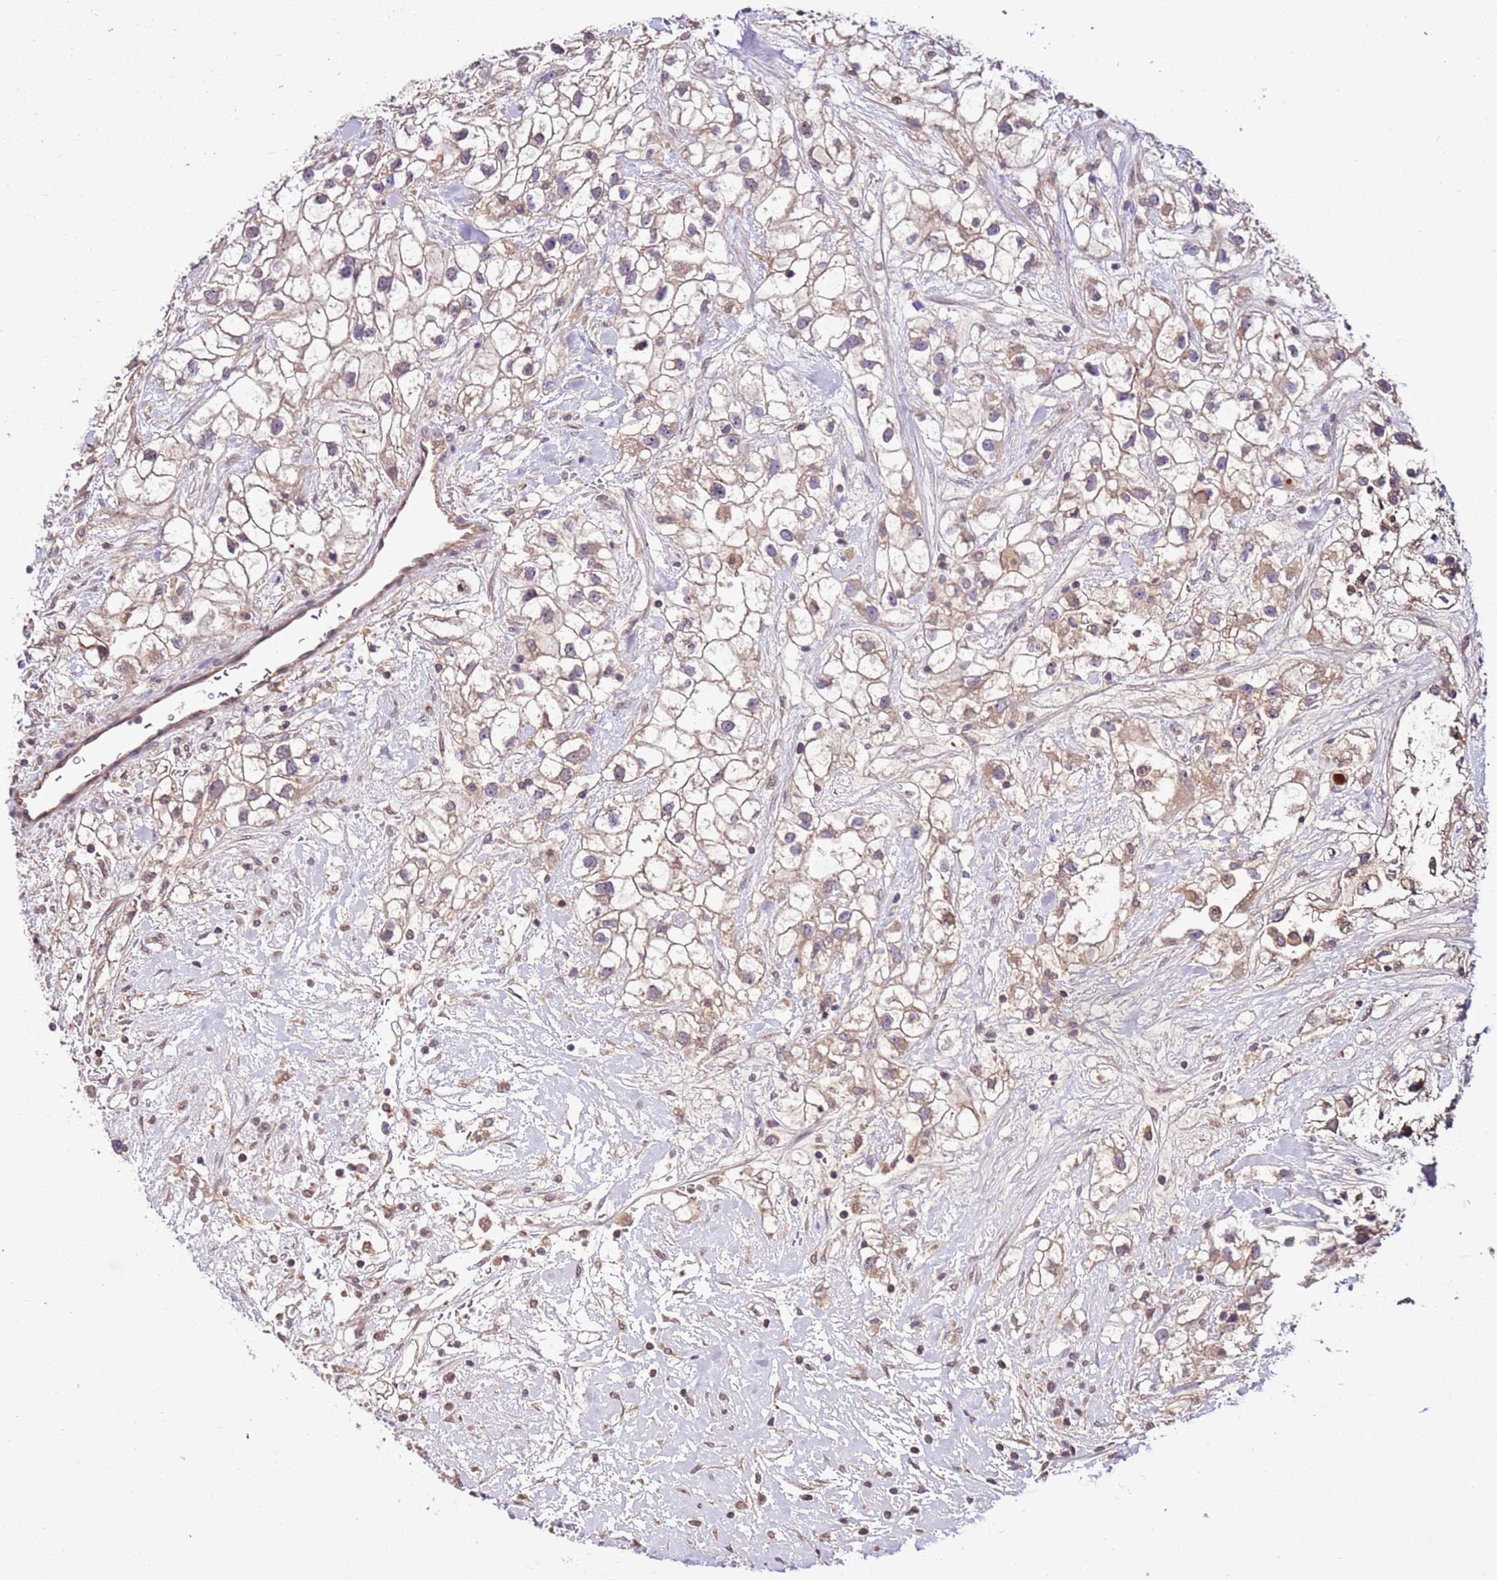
{"staining": {"intensity": "weak", "quantity": "25%-75%", "location": "cytoplasmic/membranous"}, "tissue": "renal cancer", "cell_type": "Tumor cells", "image_type": "cancer", "snomed": [{"axis": "morphology", "description": "Adenocarcinoma, NOS"}, {"axis": "topography", "description": "Kidney"}], "caption": "Tumor cells display weak cytoplasmic/membranous expression in approximately 25%-75% of cells in renal cancer. The protein is shown in brown color, while the nuclei are stained blue.", "gene": "BBS5", "patient": {"sex": "male", "age": 59}}